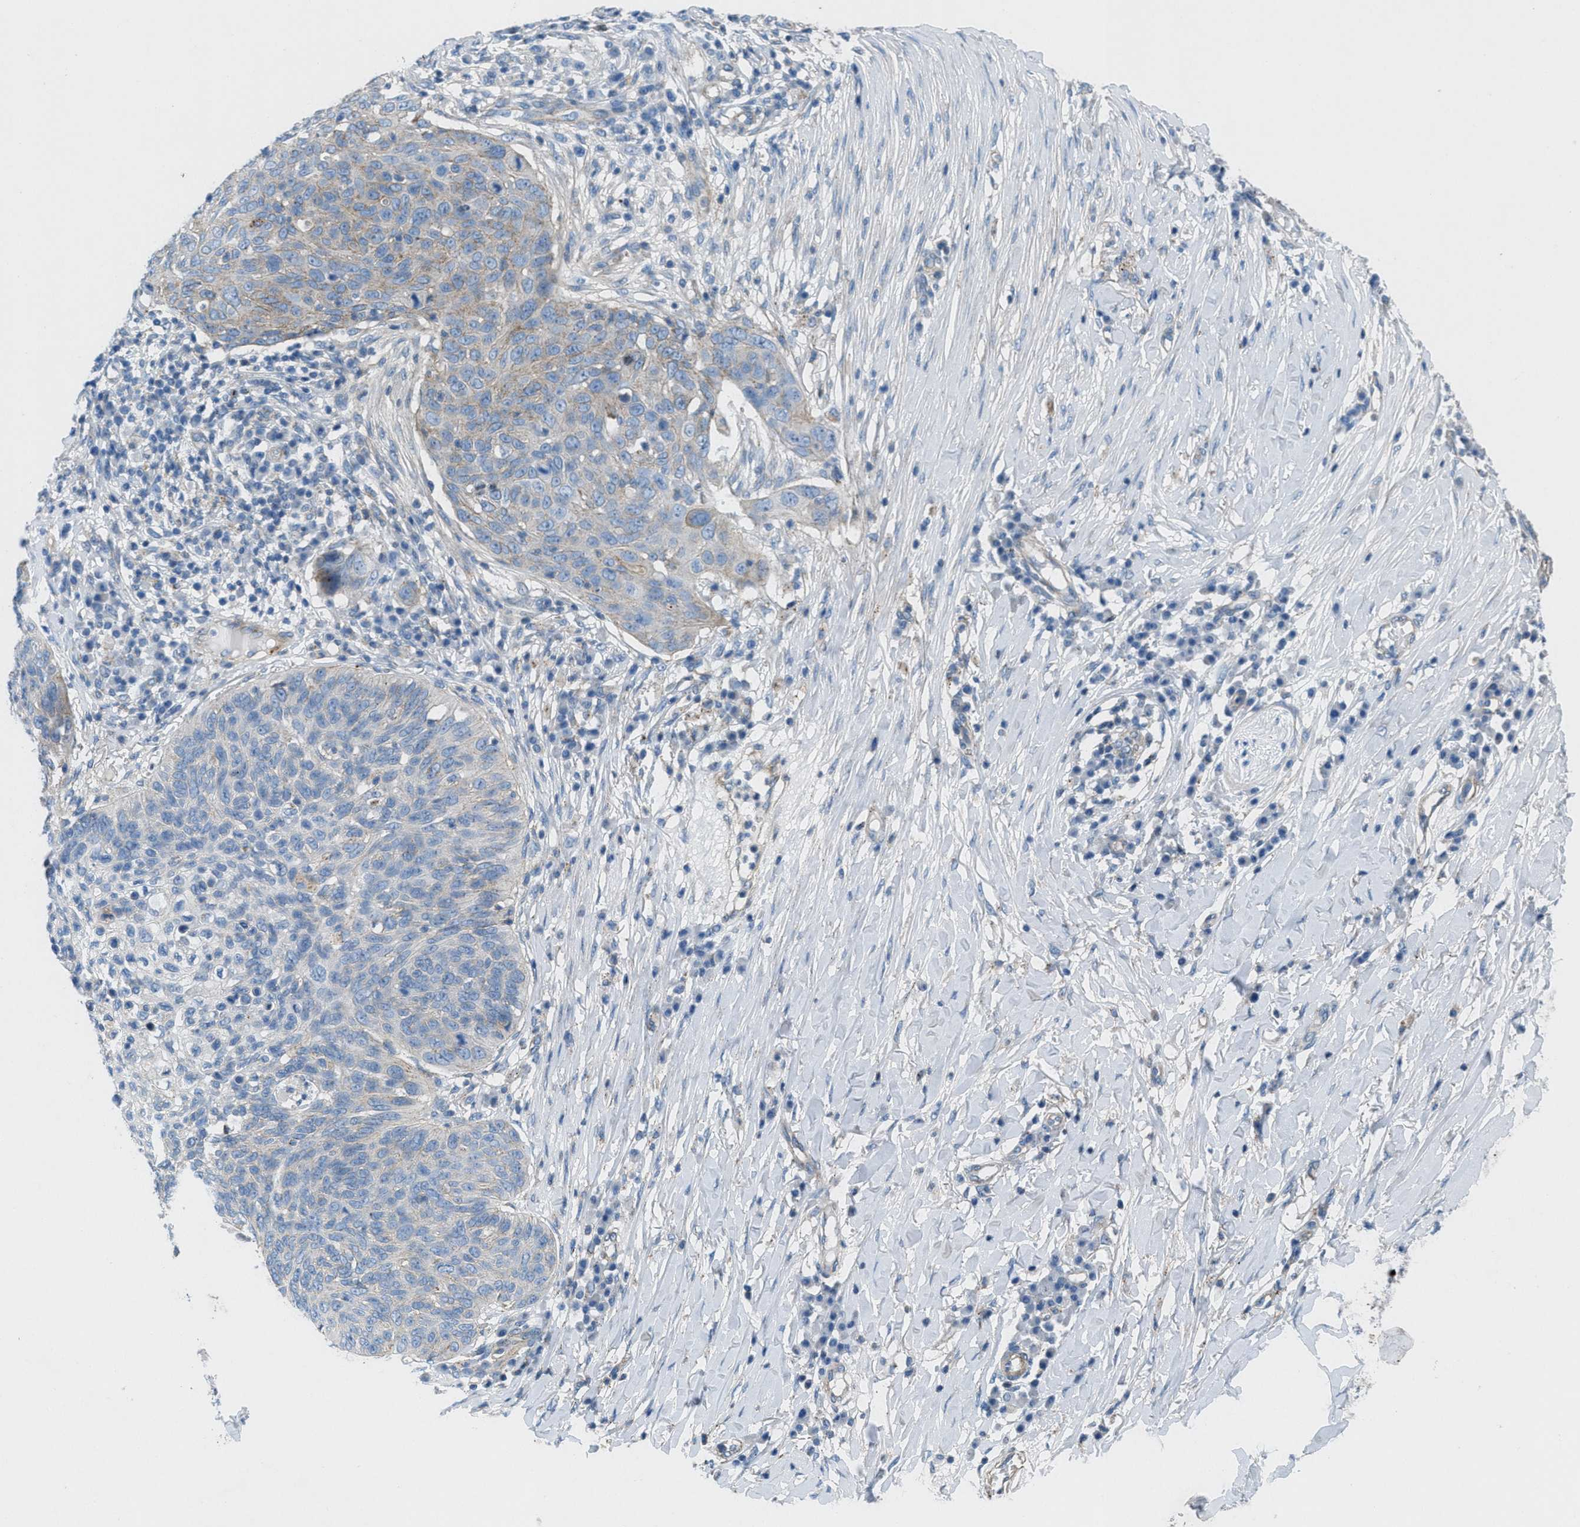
{"staining": {"intensity": "weak", "quantity": "<25%", "location": "cytoplasmic/membranous"}, "tissue": "skin cancer", "cell_type": "Tumor cells", "image_type": "cancer", "snomed": [{"axis": "morphology", "description": "Squamous cell carcinoma in situ, NOS"}, {"axis": "morphology", "description": "Squamous cell carcinoma, NOS"}, {"axis": "topography", "description": "Skin"}], "caption": "This micrograph is of squamous cell carcinoma in situ (skin) stained with immunohistochemistry (IHC) to label a protein in brown with the nuclei are counter-stained blue. There is no staining in tumor cells. (Brightfield microscopy of DAB immunohistochemistry at high magnification).", "gene": "MFSD13A", "patient": {"sex": "male", "age": 93}}